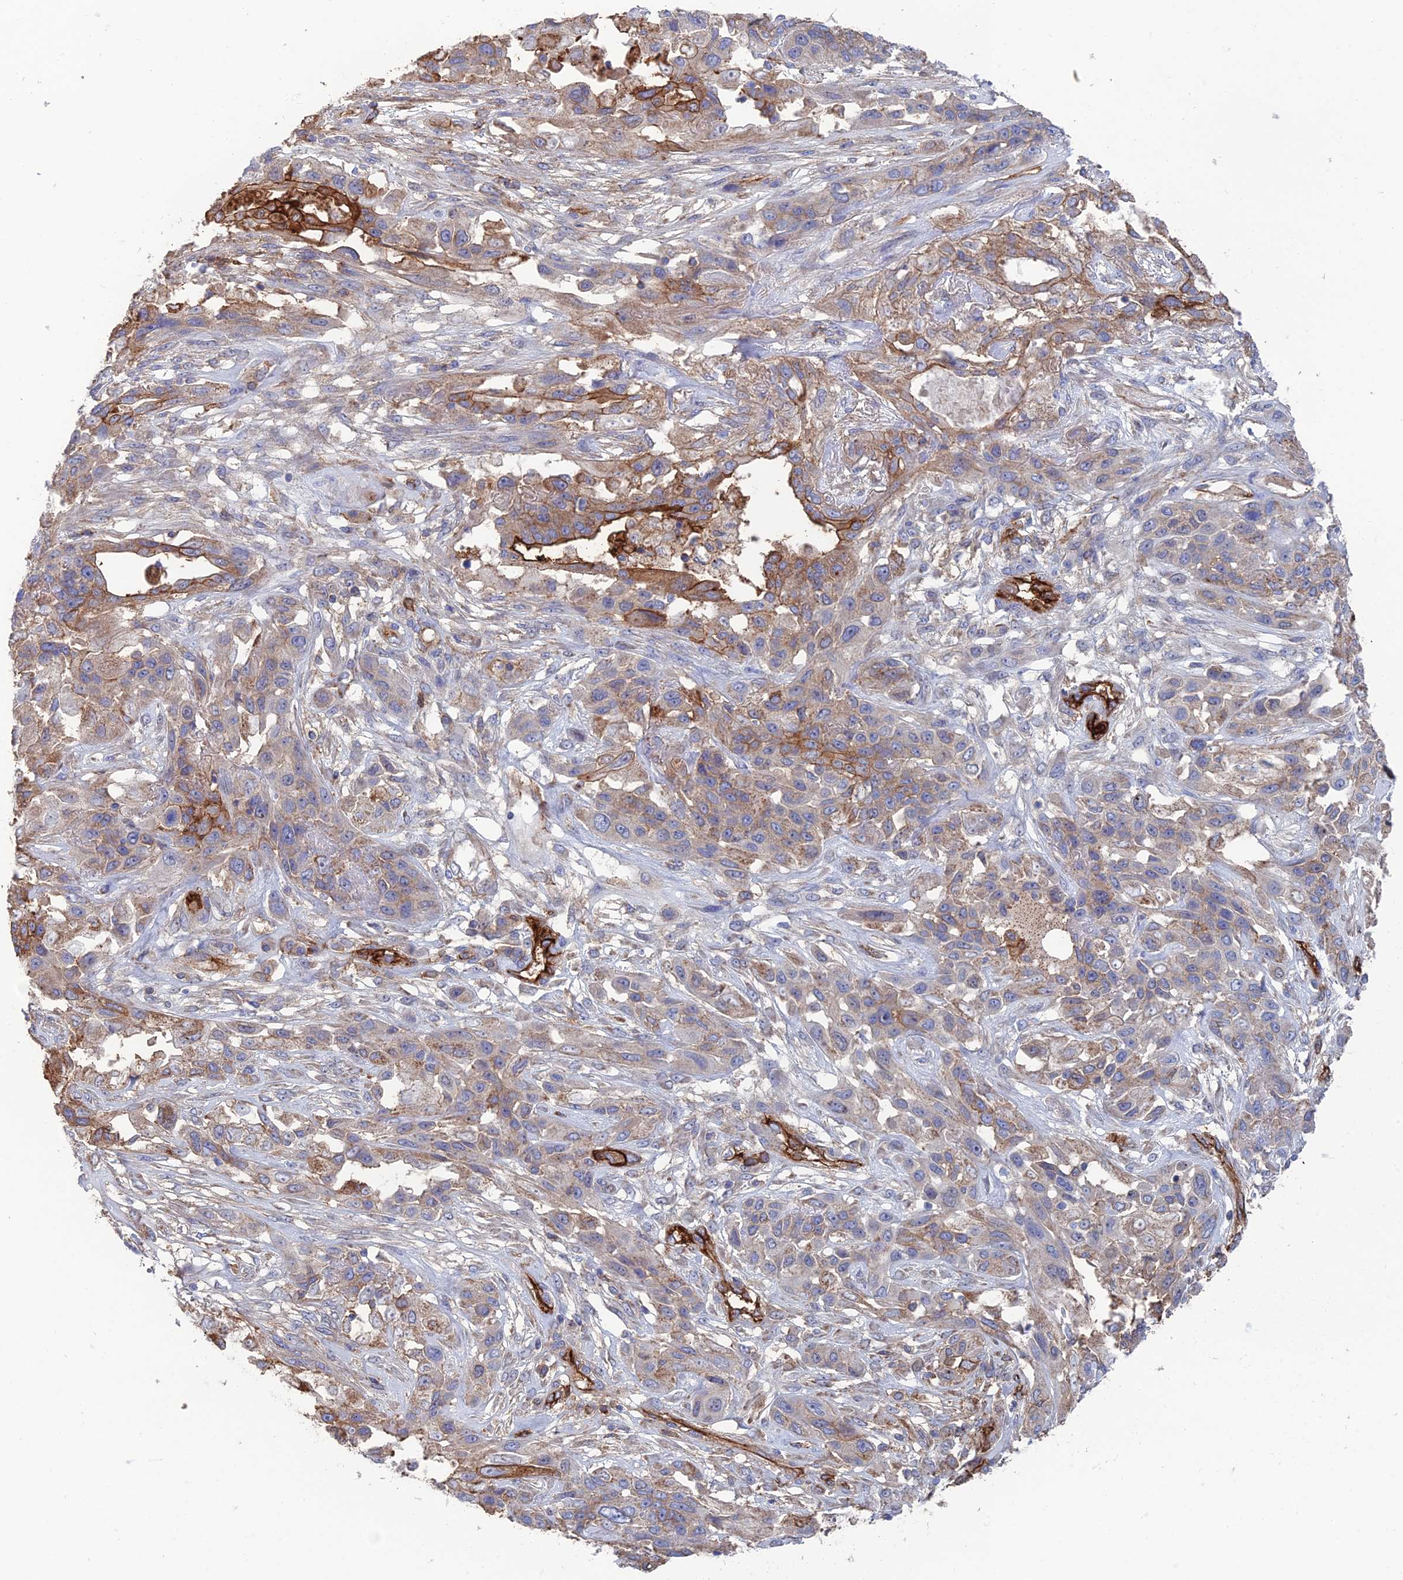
{"staining": {"intensity": "moderate", "quantity": "<25%", "location": "cytoplasmic/membranous"}, "tissue": "lung cancer", "cell_type": "Tumor cells", "image_type": "cancer", "snomed": [{"axis": "morphology", "description": "Squamous cell carcinoma, NOS"}, {"axis": "topography", "description": "Lung"}], "caption": "Lung squamous cell carcinoma stained with a protein marker reveals moderate staining in tumor cells.", "gene": "SNX11", "patient": {"sex": "female", "age": 70}}